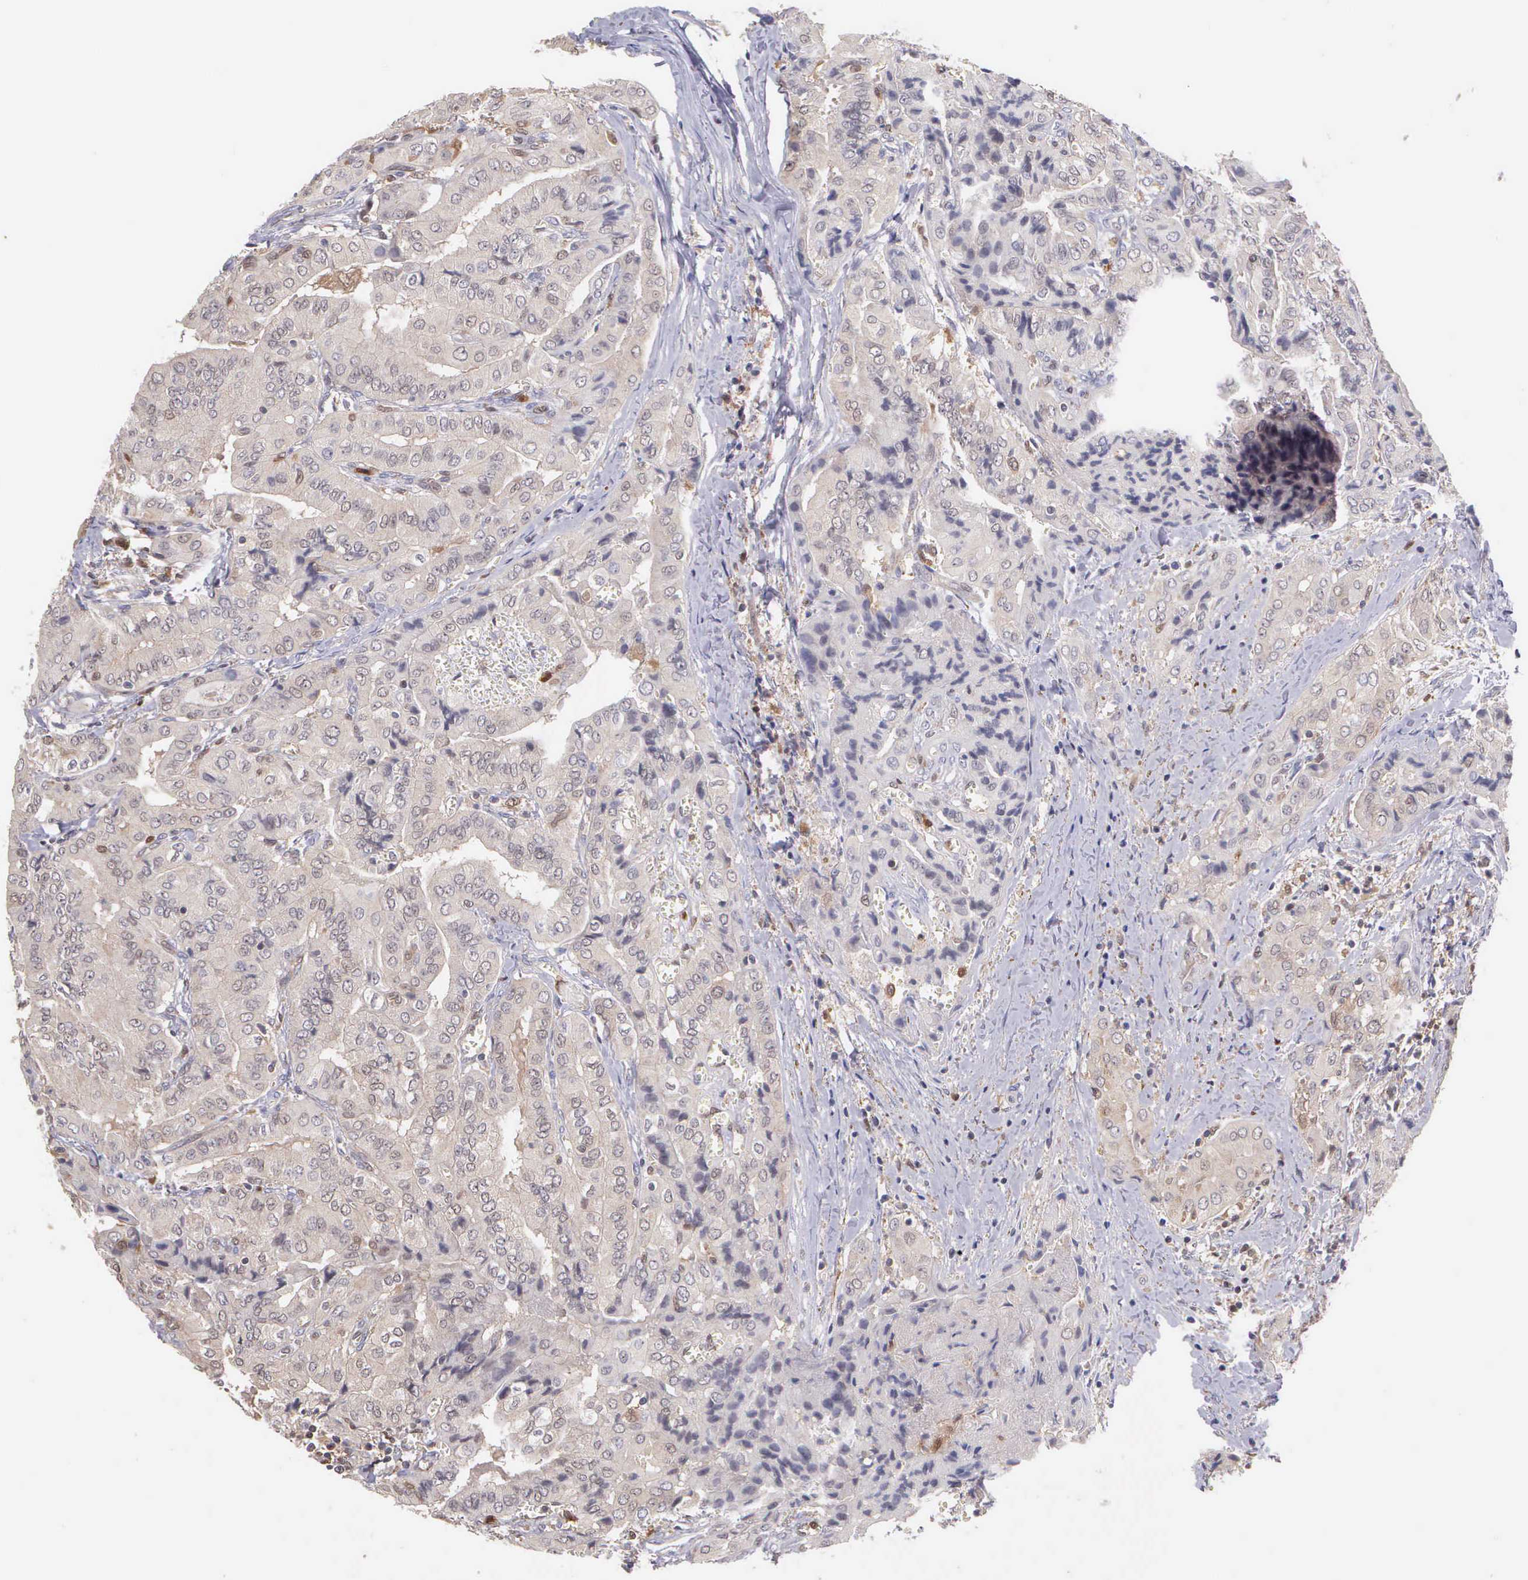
{"staining": {"intensity": "weak", "quantity": ">75%", "location": "cytoplasmic/membranous"}, "tissue": "thyroid cancer", "cell_type": "Tumor cells", "image_type": "cancer", "snomed": [{"axis": "morphology", "description": "Papillary adenocarcinoma, NOS"}, {"axis": "topography", "description": "Thyroid gland"}], "caption": "Protein staining displays weak cytoplasmic/membranous staining in approximately >75% of tumor cells in papillary adenocarcinoma (thyroid). Using DAB (brown) and hematoxylin (blue) stains, captured at high magnification using brightfield microscopy.", "gene": "BID", "patient": {"sex": "female", "age": 71}}